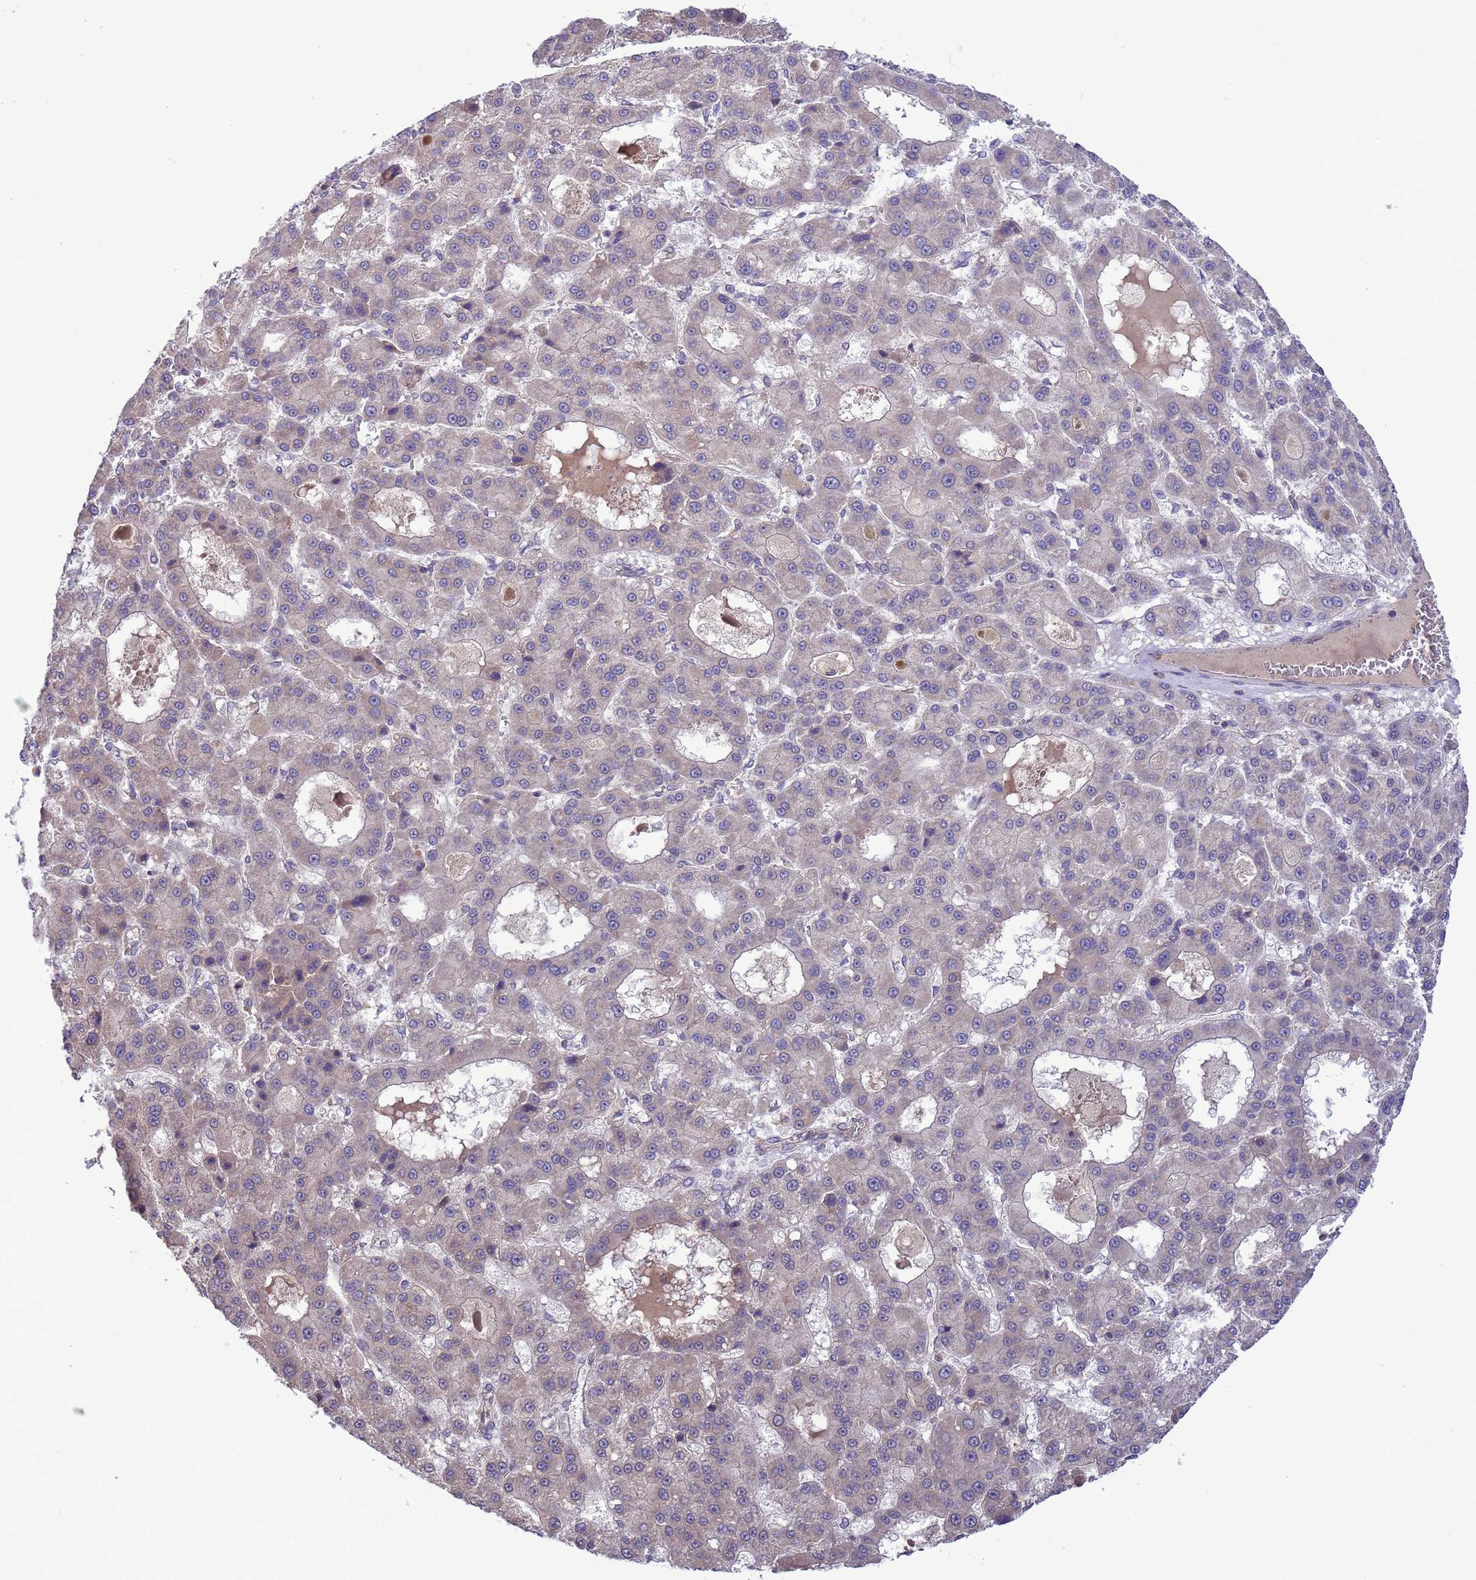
{"staining": {"intensity": "negative", "quantity": "none", "location": "none"}, "tissue": "liver cancer", "cell_type": "Tumor cells", "image_type": "cancer", "snomed": [{"axis": "morphology", "description": "Carcinoma, Hepatocellular, NOS"}, {"axis": "topography", "description": "Liver"}], "caption": "Tumor cells show no significant positivity in liver cancer (hepatocellular carcinoma).", "gene": "GJA10", "patient": {"sex": "male", "age": 70}}